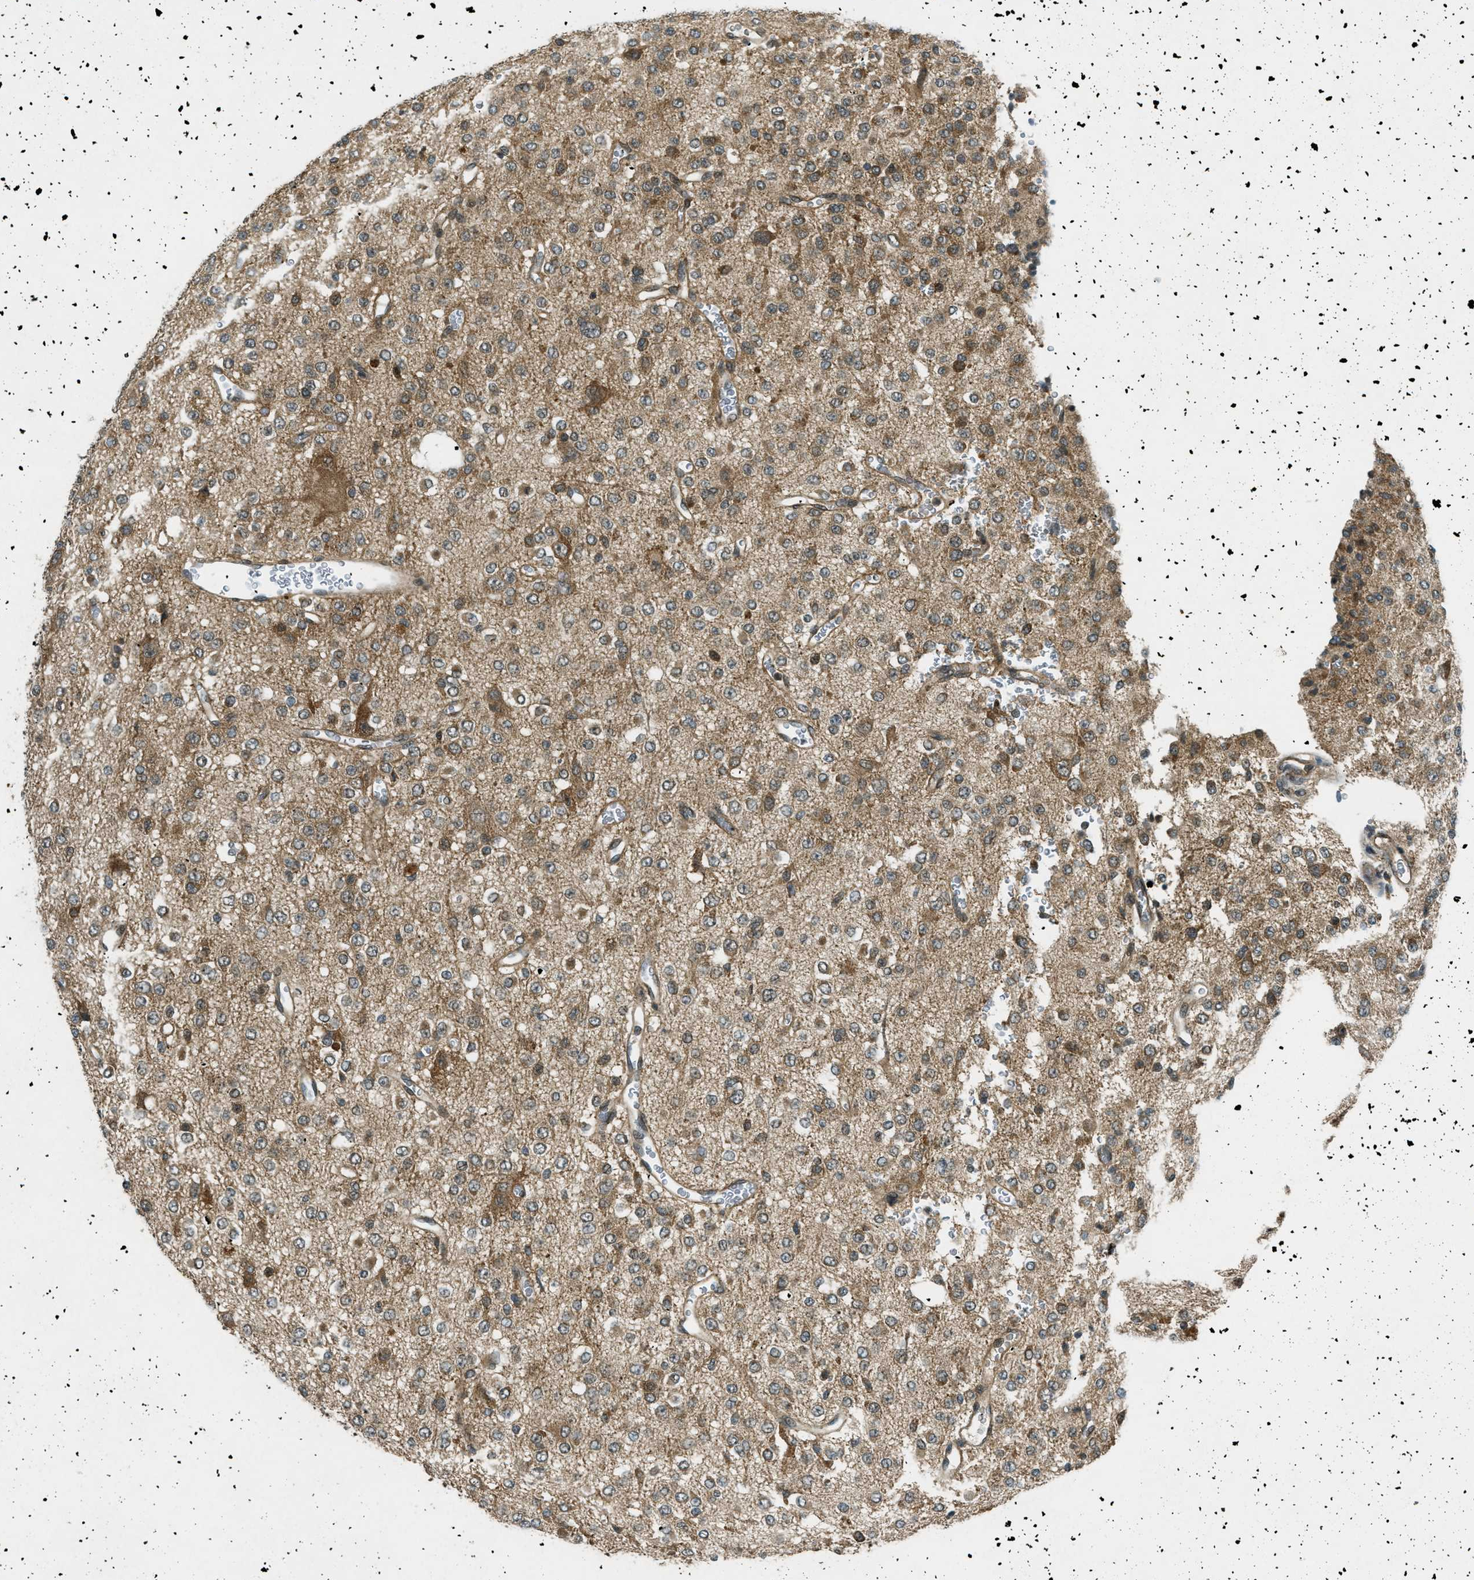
{"staining": {"intensity": "moderate", "quantity": ">75%", "location": "cytoplasmic/membranous"}, "tissue": "glioma", "cell_type": "Tumor cells", "image_type": "cancer", "snomed": [{"axis": "morphology", "description": "Glioma, malignant, Low grade"}, {"axis": "topography", "description": "Brain"}], "caption": "Immunohistochemical staining of human glioma exhibits moderate cytoplasmic/membranous protein positivity in about >75% of tumor cells. (DAB = brown stain, brightfield microscopy at high magnification).", "gene": "EIF2AK3", "patient": {"sex": "male", "age": 38}}